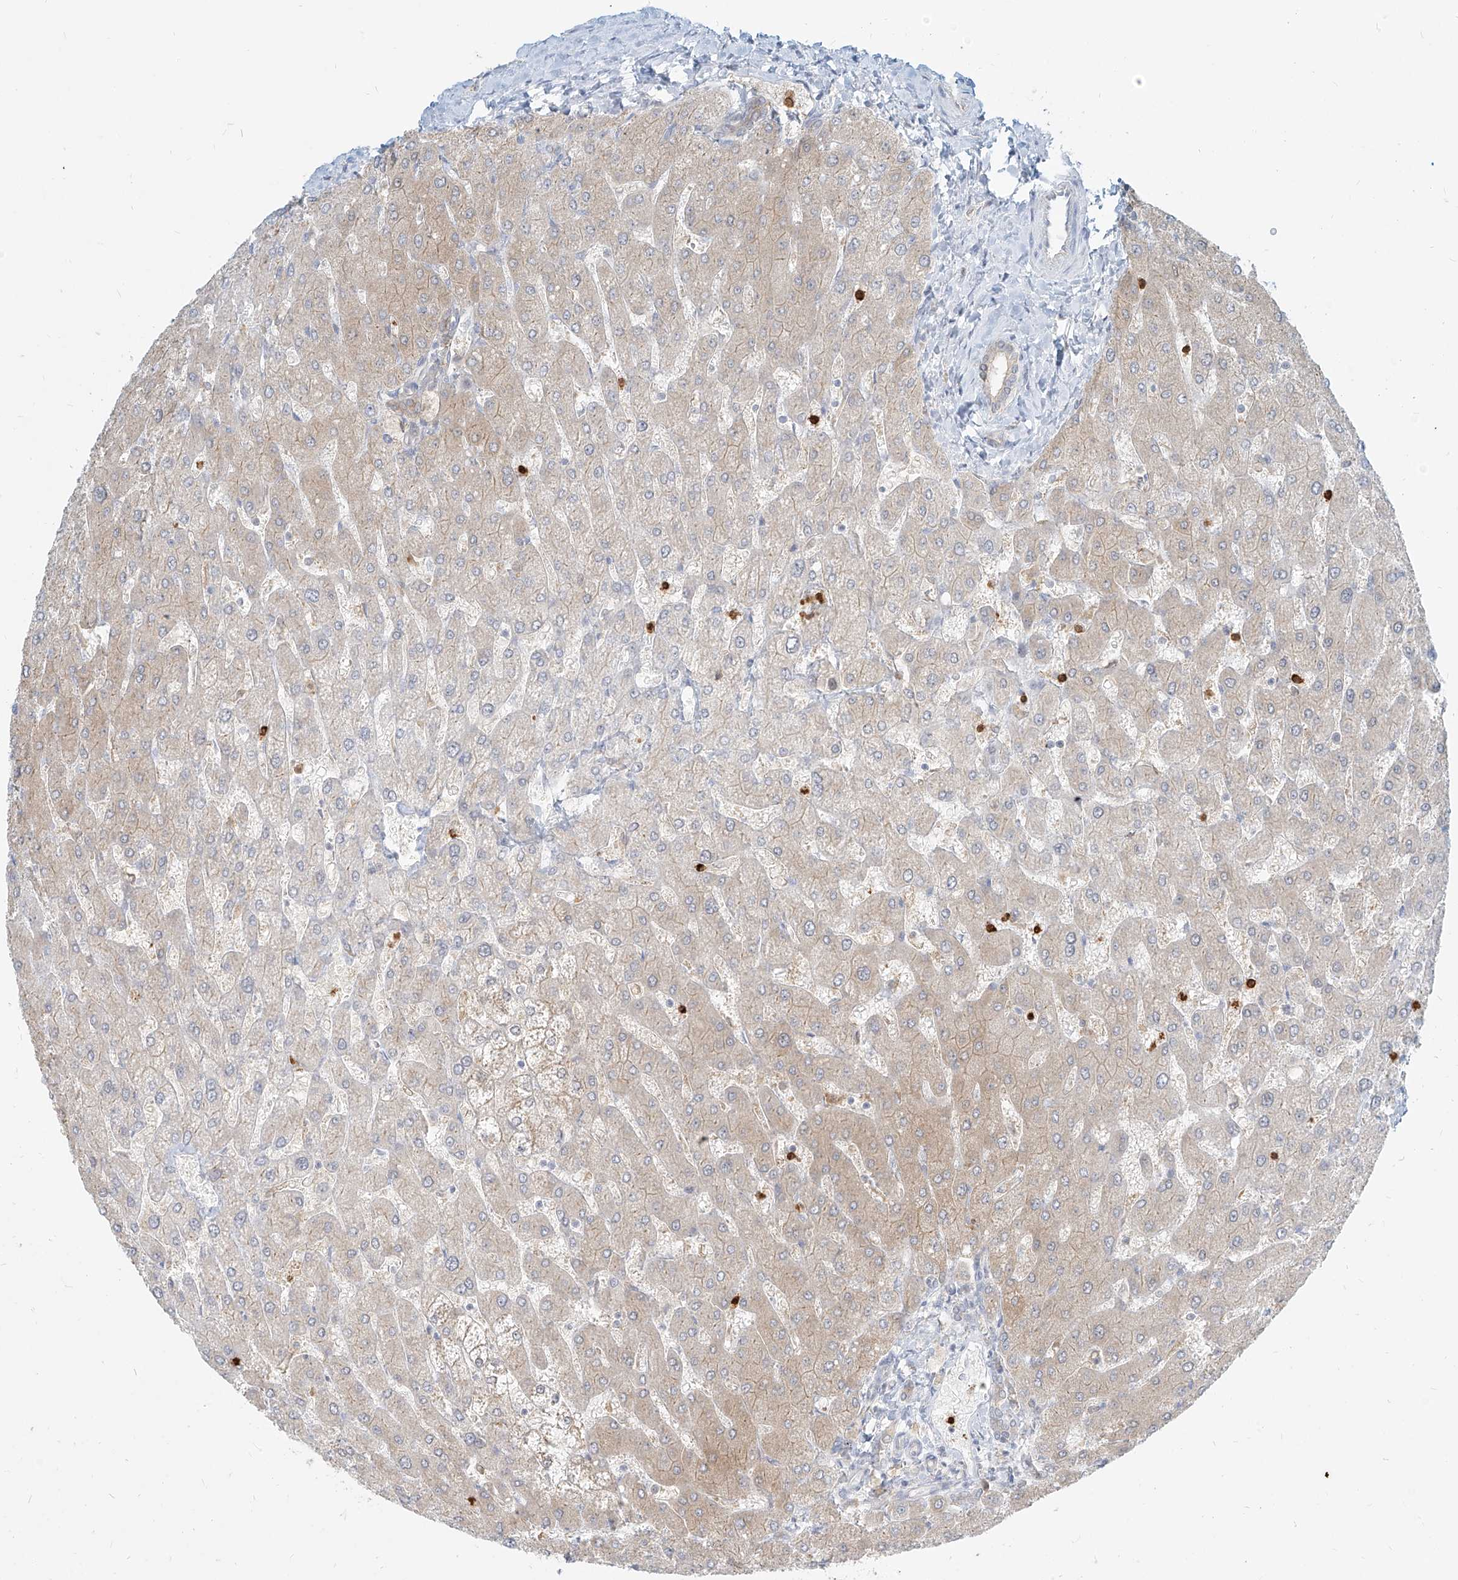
{"staining": {"intensity": "weak", "quantity": "25%-75%", "location": "cytoplasmic/membranous"}, "tissue": "liver", "cell_type": "Cholangiocytes", "image_type": "normal", "snomed": [{"axis": "morphology", "description": "Normal tissue, NOS"}, {"axis": "topography", "description": "Liver"}], "caption": "Protein expression analysis of benign human liver reveals weak cytoplasmic/membranous expression in approximately 25%-75% of cholangiocytes. Using DAB (brown) and hematoxylin (blue) stains, captured at high magnification using brightfield microscopy.", "gene": "PGD", "patient": {"sex": "male", "age": 55}}